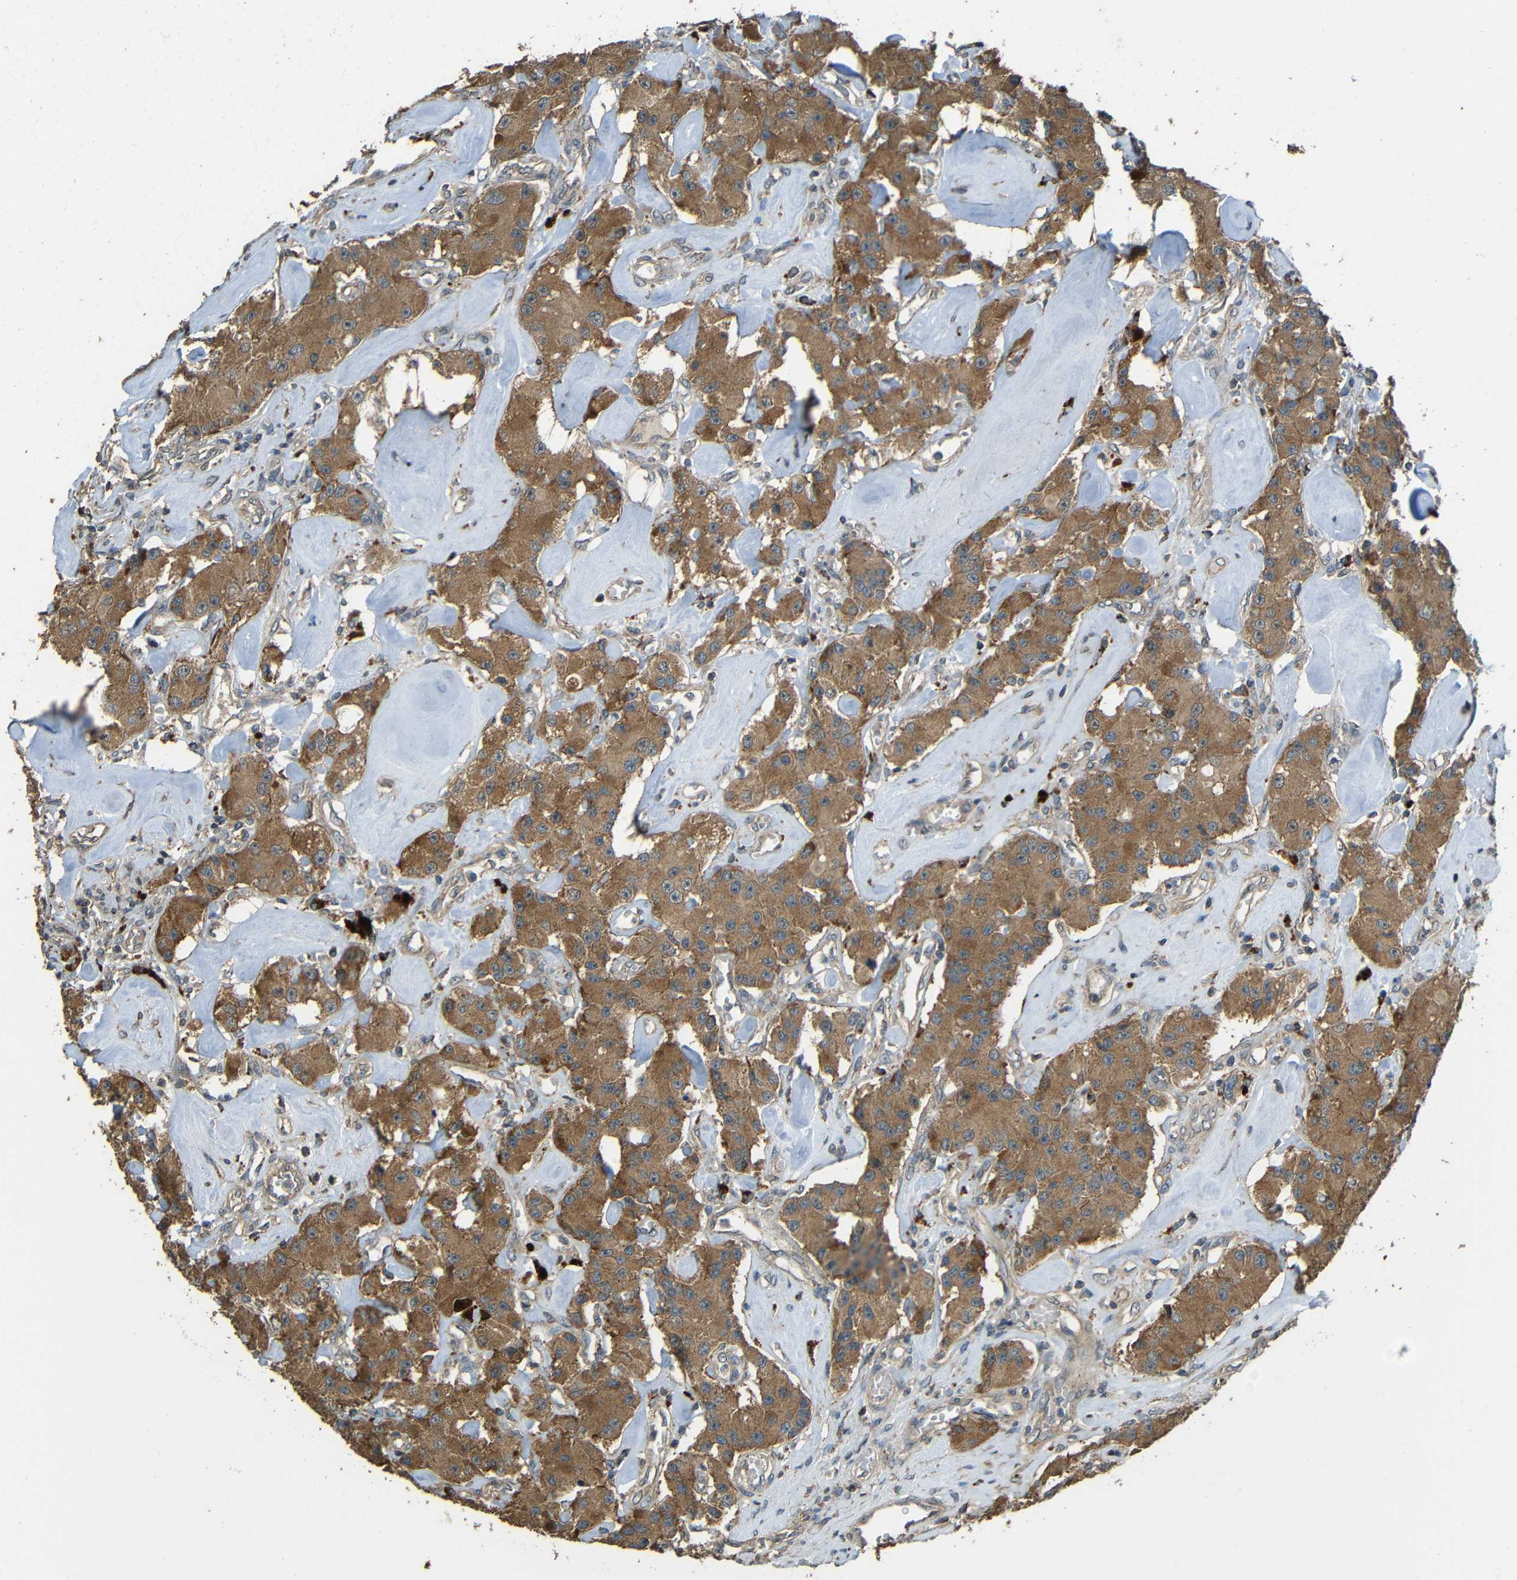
{"staining": {"intensity": "moderate", "quantity": ">75%", "location": "cytoplasmic/membranous"}, "tissue": "carcinoid", "cell_type": "Tumor cells", "image_type": "cancer", "snomed": [{"axis": "morphology", "description": "Carcinoid, malignant, NOS"}, {"axis": "topography", "description": "Pancreas"}], "caption": "High-power microscopy captured an IHC image of malignant carcinoid, revealing moderate cytoplasmic/membranous staining in about >75% of tumor cells.", "gene": "ACACA", "patient": {"sex": "male", "age": 41}}